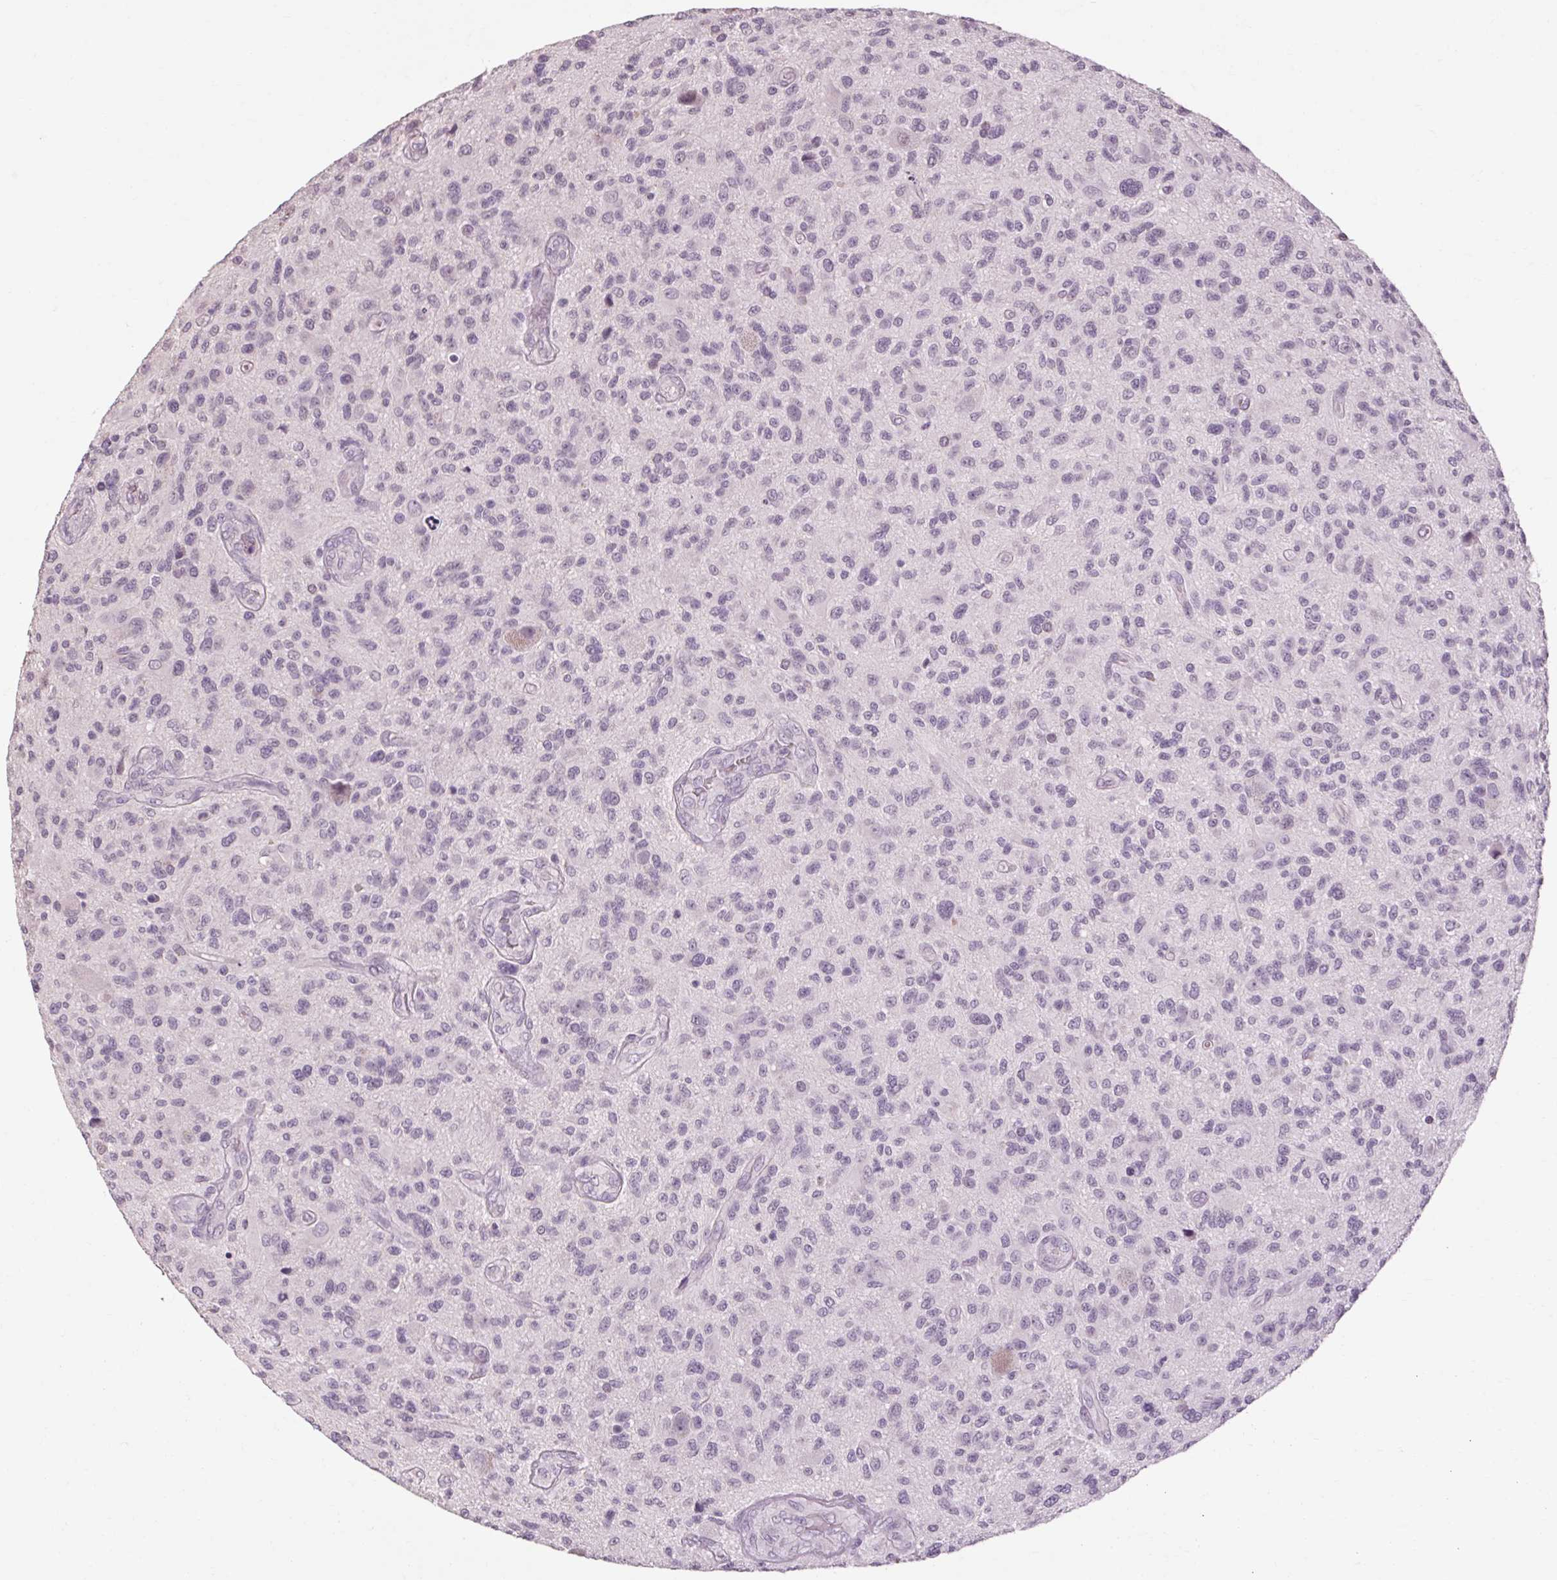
{"staining": {"intensity": "negative", "quantity": "none", "location": "none"}, "tissue": "glioma", "cell_type": "Tumor cells", "image_type": "cancer", "snomed": [{"axis": "morphology", "description": "Glioma, malignant, High grade"}, {"axis": "topography", "description": "Brain"}], "caption": "DAB (3,3'-diaminobenzidine) immunohistochemical staining of malignant high-grade glioma displays no significant staining in tumor cells.", "gene": "POMC", "patient": {"sex": "male", "age": 47}}